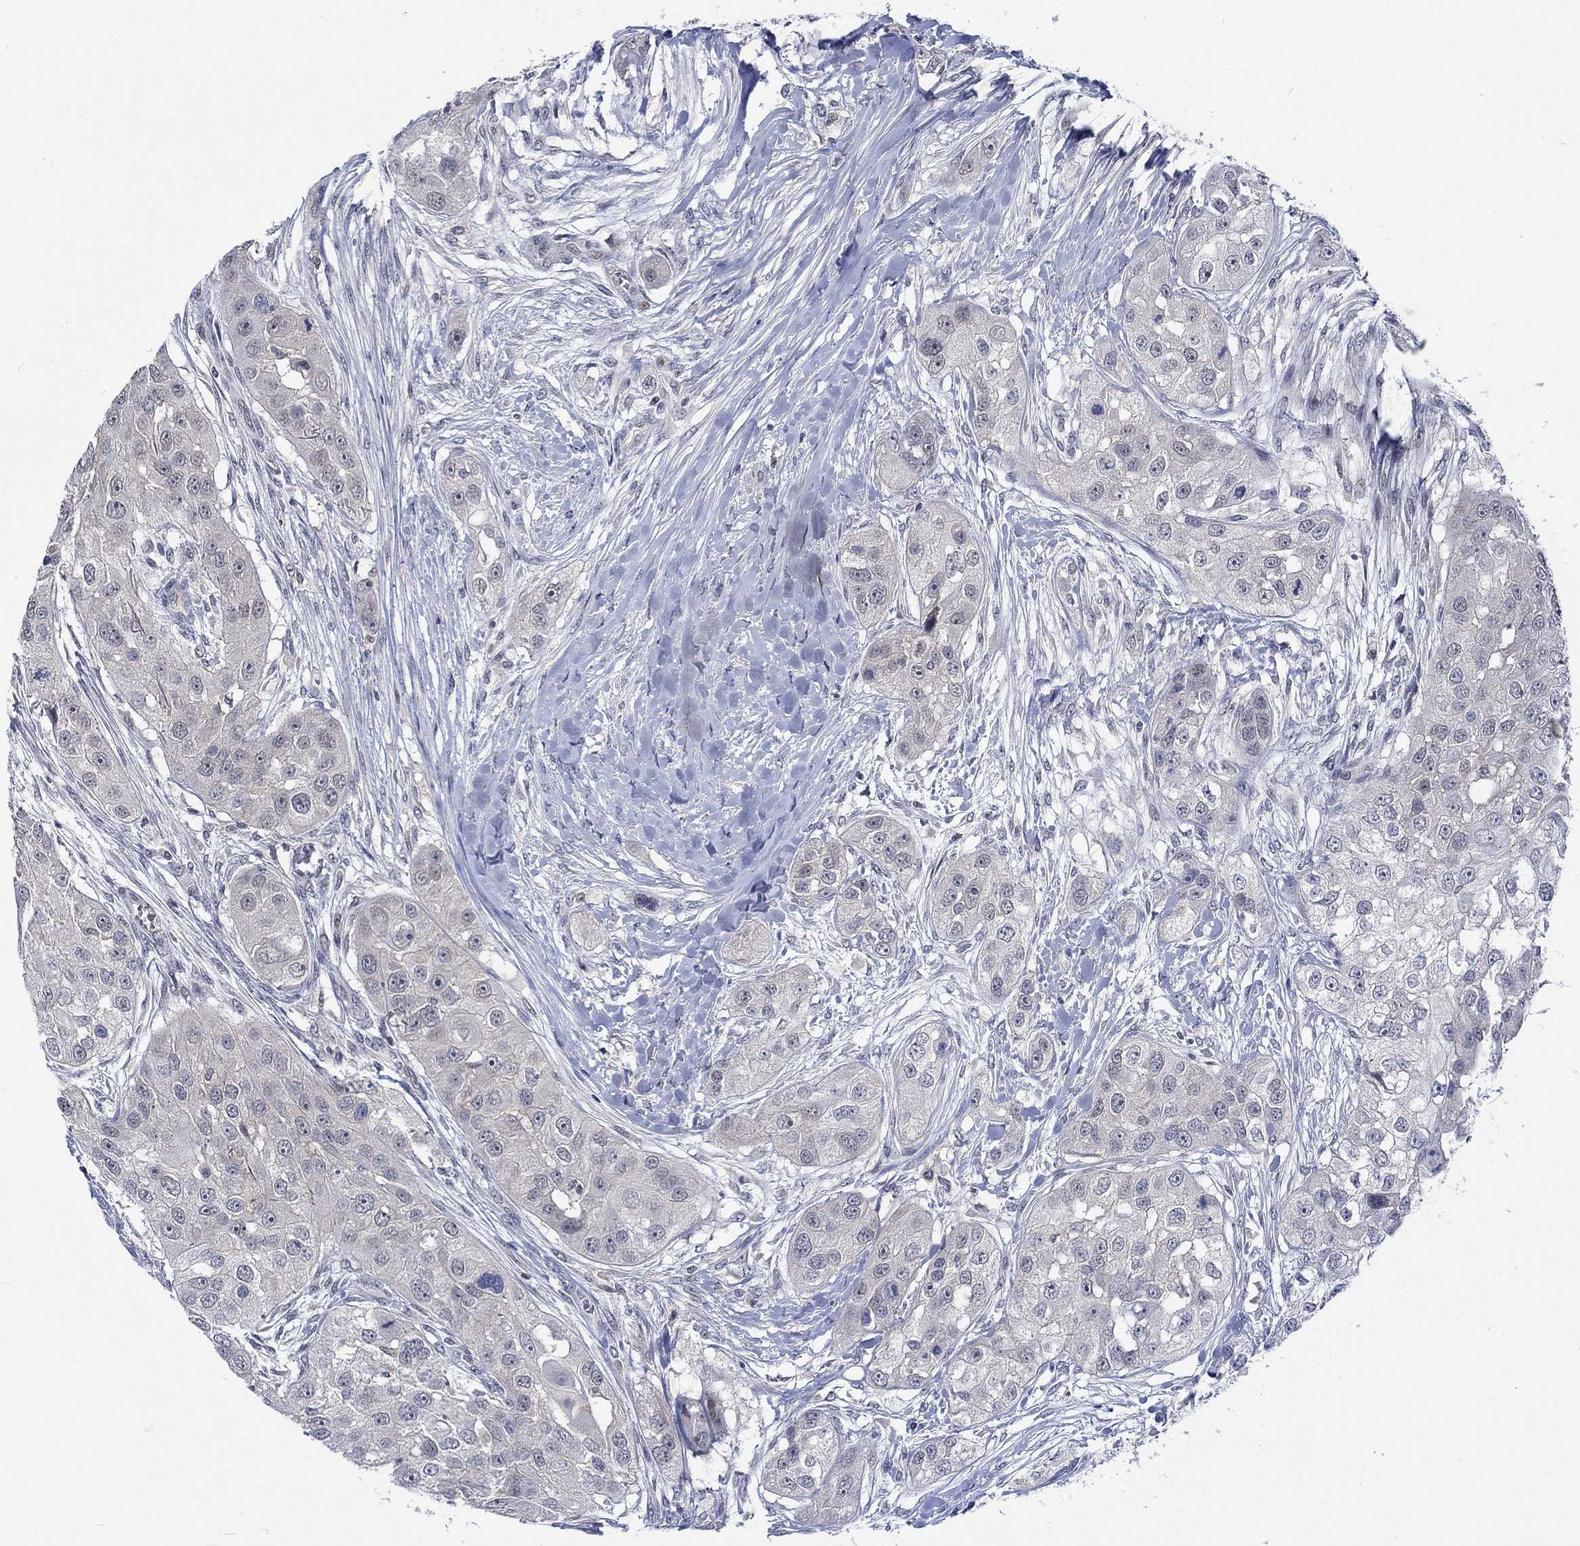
{"staining": {"intensity": "negative", "quantity": "none", "location": "none"}, "tissue": "head and neck cancer", "cell_type": "Tumor cells", "image_type": "cancer", "snomed": [{"axis": "morphology", "description": "Normal tissue, NOS"}, {"axis": "morphology", "description": "Squamous cell carcinoma, NOS"}, {"axis": "topography", "description": "Skeletal muscle"}, {"axis": "topography", "description": "Head-Neck"}], "caption": "Immunohistochemical staining of human squamous cell carcinoma (head and neck) shows no significant expression in tumor cells.", "gene": "WASF1", "patient": {"sex": "male", "age": 51}}